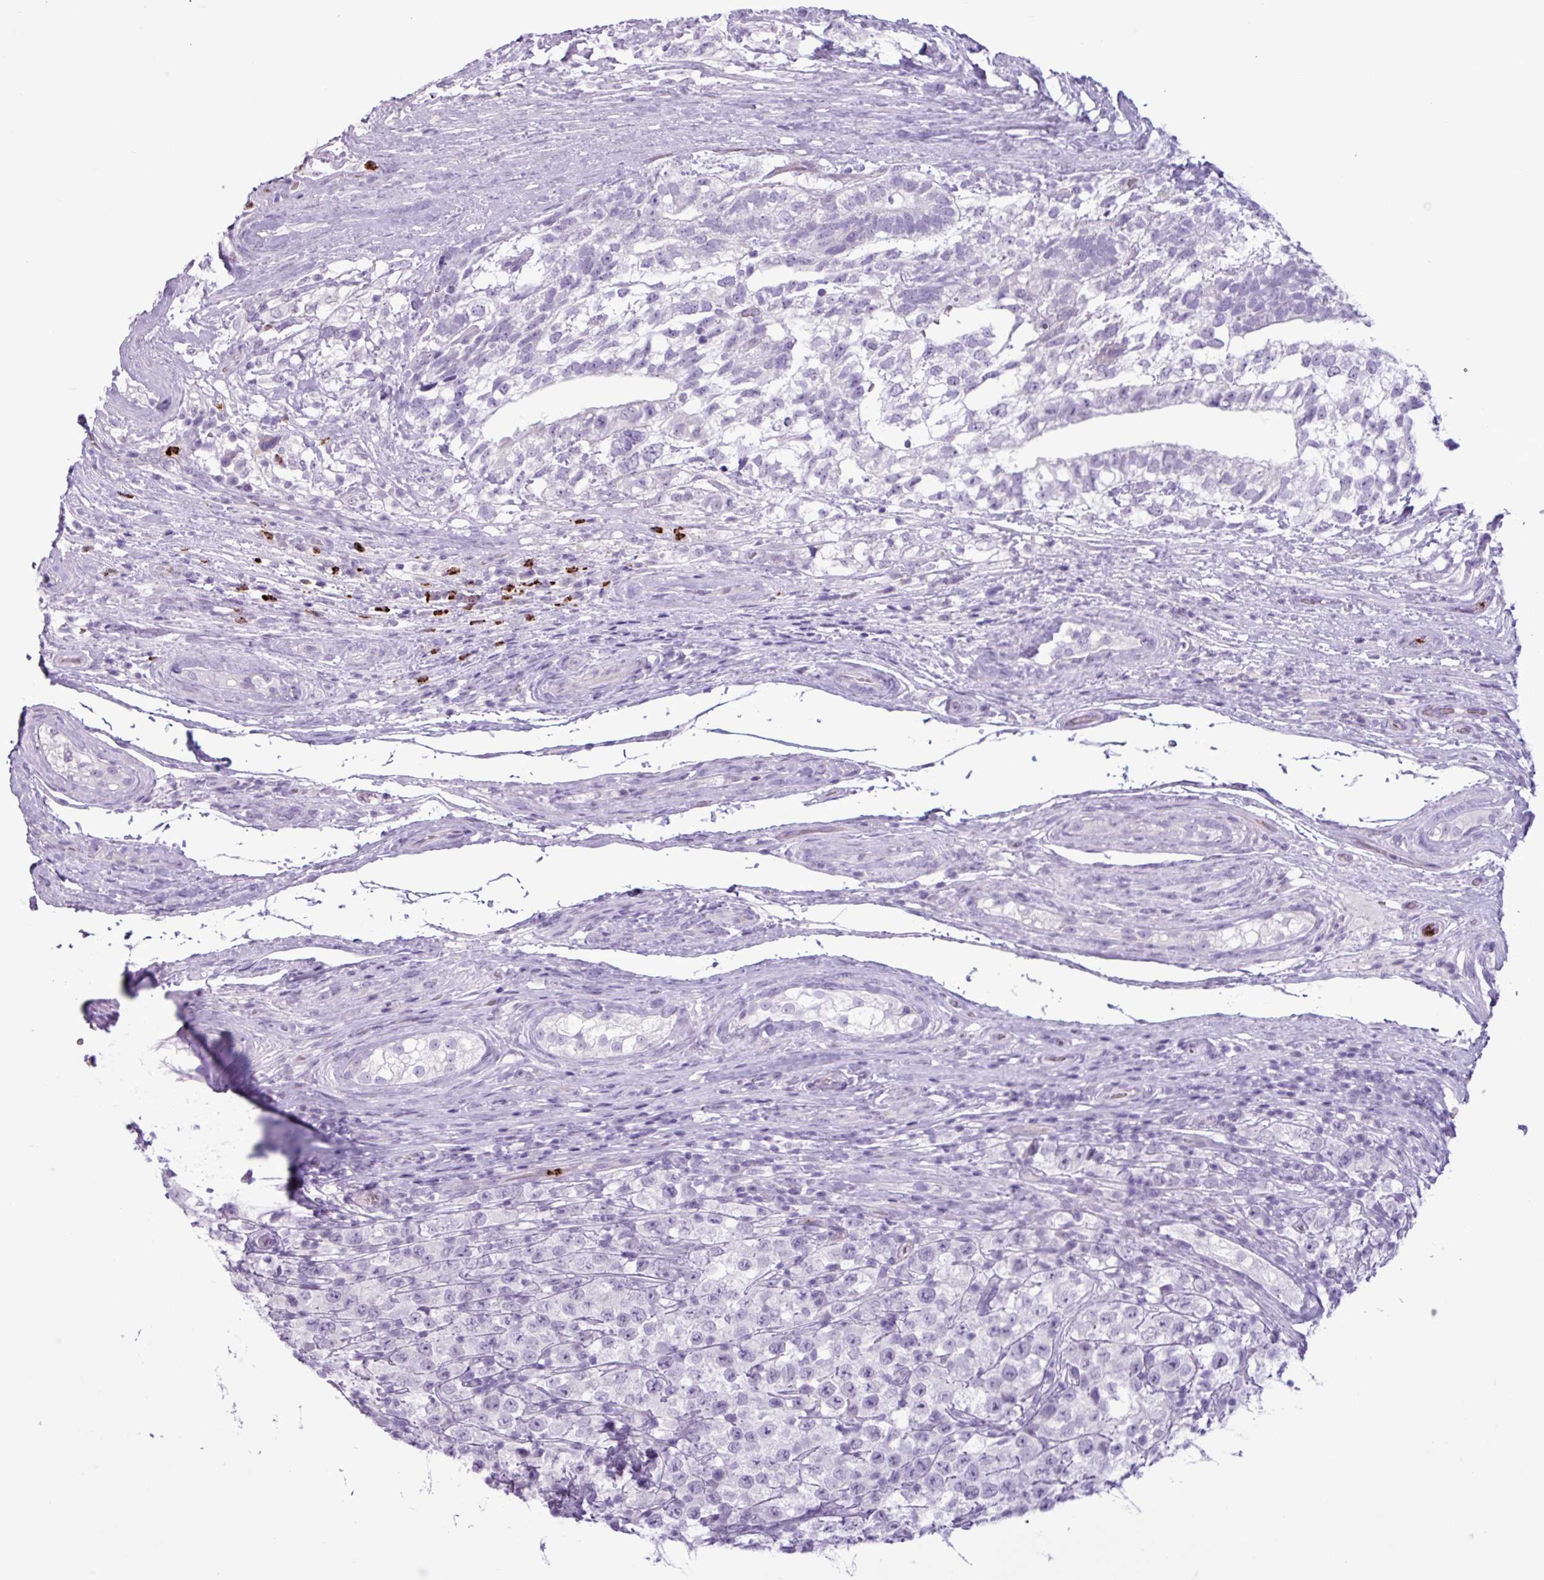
{"staining": {"intensity": "negative", "quantity": "none", "location": "none"}, "tissue": "testis cancer", "cell_type": "Tumor cells", "image_type": "cancer", "snomed": [{"axis": "morphology", "description": "Seminoma, NOS"}, {"axis": "morphology", "description": "Carcinoma, Embryonal, NOS"}, {"axis": "topography", "description": "Testis"}], "caption": "Testis cancer (embryonal carcinoma) was stained to show a protein in brown. There is no significant positivity in tumor cells.", "gene": "TMEM178A", "patient": {"sex": "male", "age": 41}}